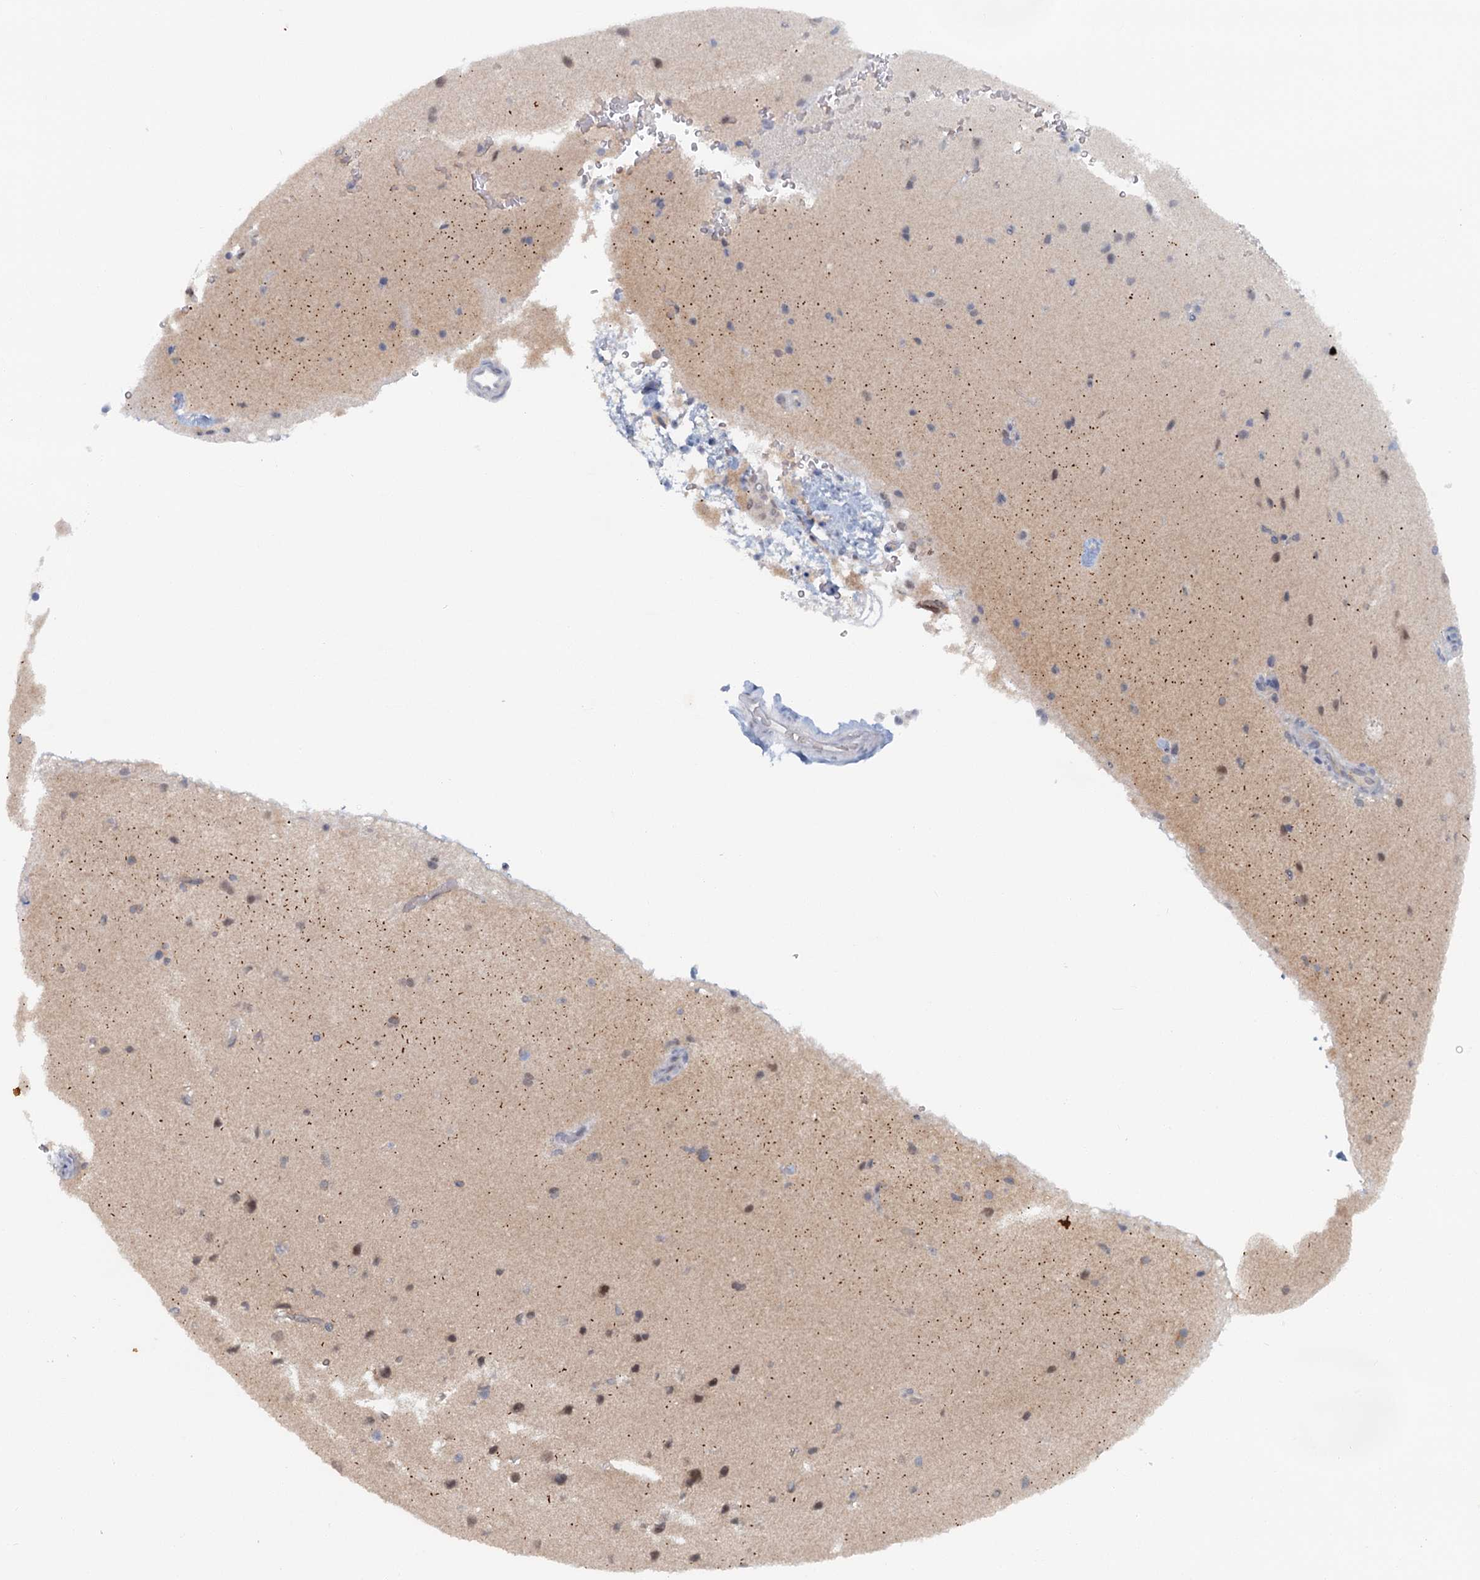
{"staining": {"intensity": "negative", "quantity": "none", "location": "none"}, "tissue": "cerebral cortex", "cell_type": "Endothelial cells", "image_type": "normal", "snomed": [{"axis": "morphology", "description": "Normal tissue, NOS"}, {"axis": "topography", "description": "Cerebral cortex"}], "caption": "A high-resolution micrograph shows immunohistochemistry staining of normal cerebral cortex, which demonstrates no significant positivity in endothelial cells.", "gene": "TAS2R42", "patient": {"sex": "male", "age": 62}}